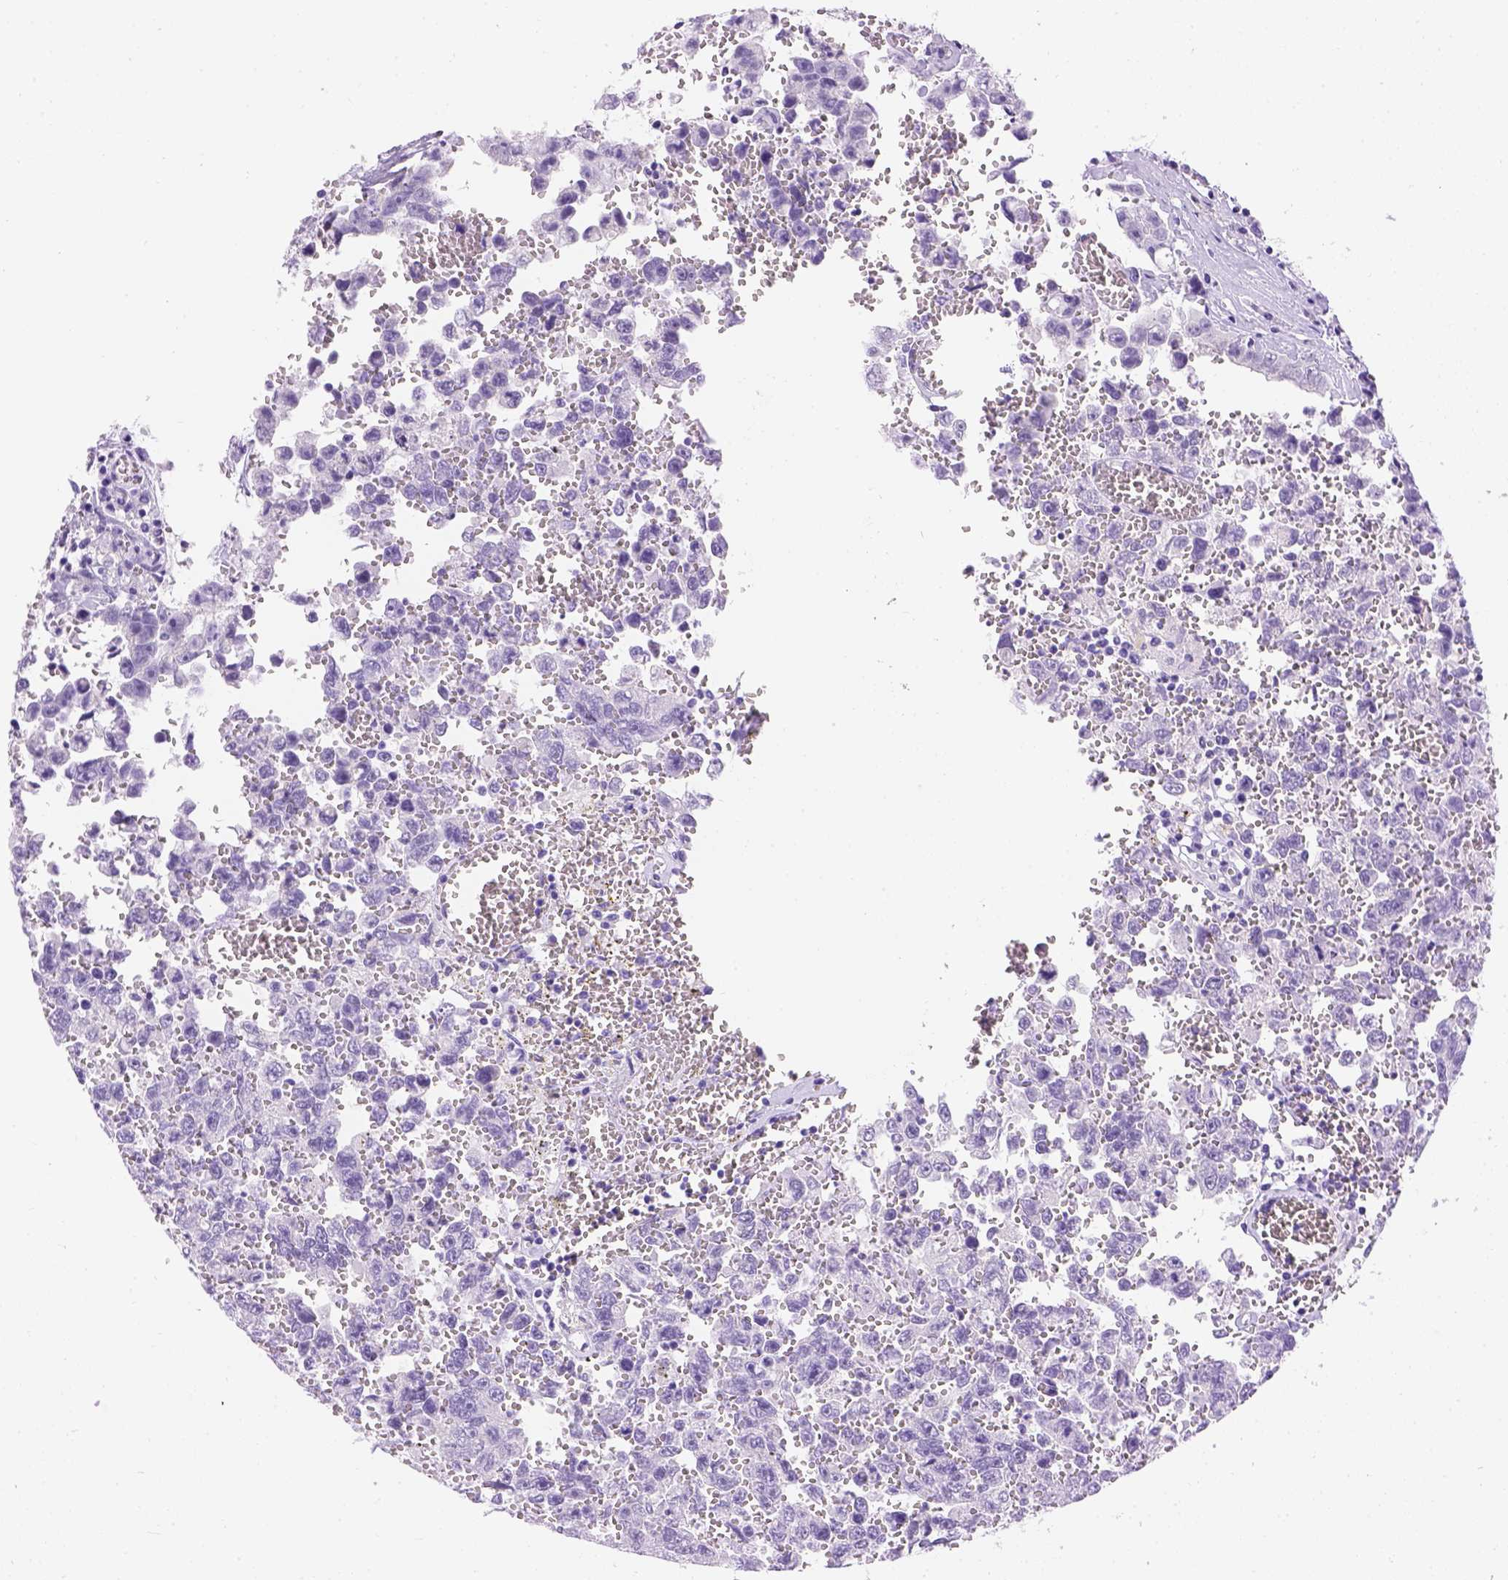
{"staining": {"intensity": "negative", "quantity": "none", "location": "none"}, "tissue": "testis cancer", "cell_type": "Tumor cells", "image_type": "cancer", "snomed": [{"axis": "morphology", "description": "Carcinoma, Embryonal, NOS"}, {"axis": "topography", "description": "Testis"}], "caption": "DAB immunohistochemical staining of testis cancer exhibits no significant staining in tumor cells.", "gene": "TMEM38A", "patient": {"sex": "male", "age": 36}}